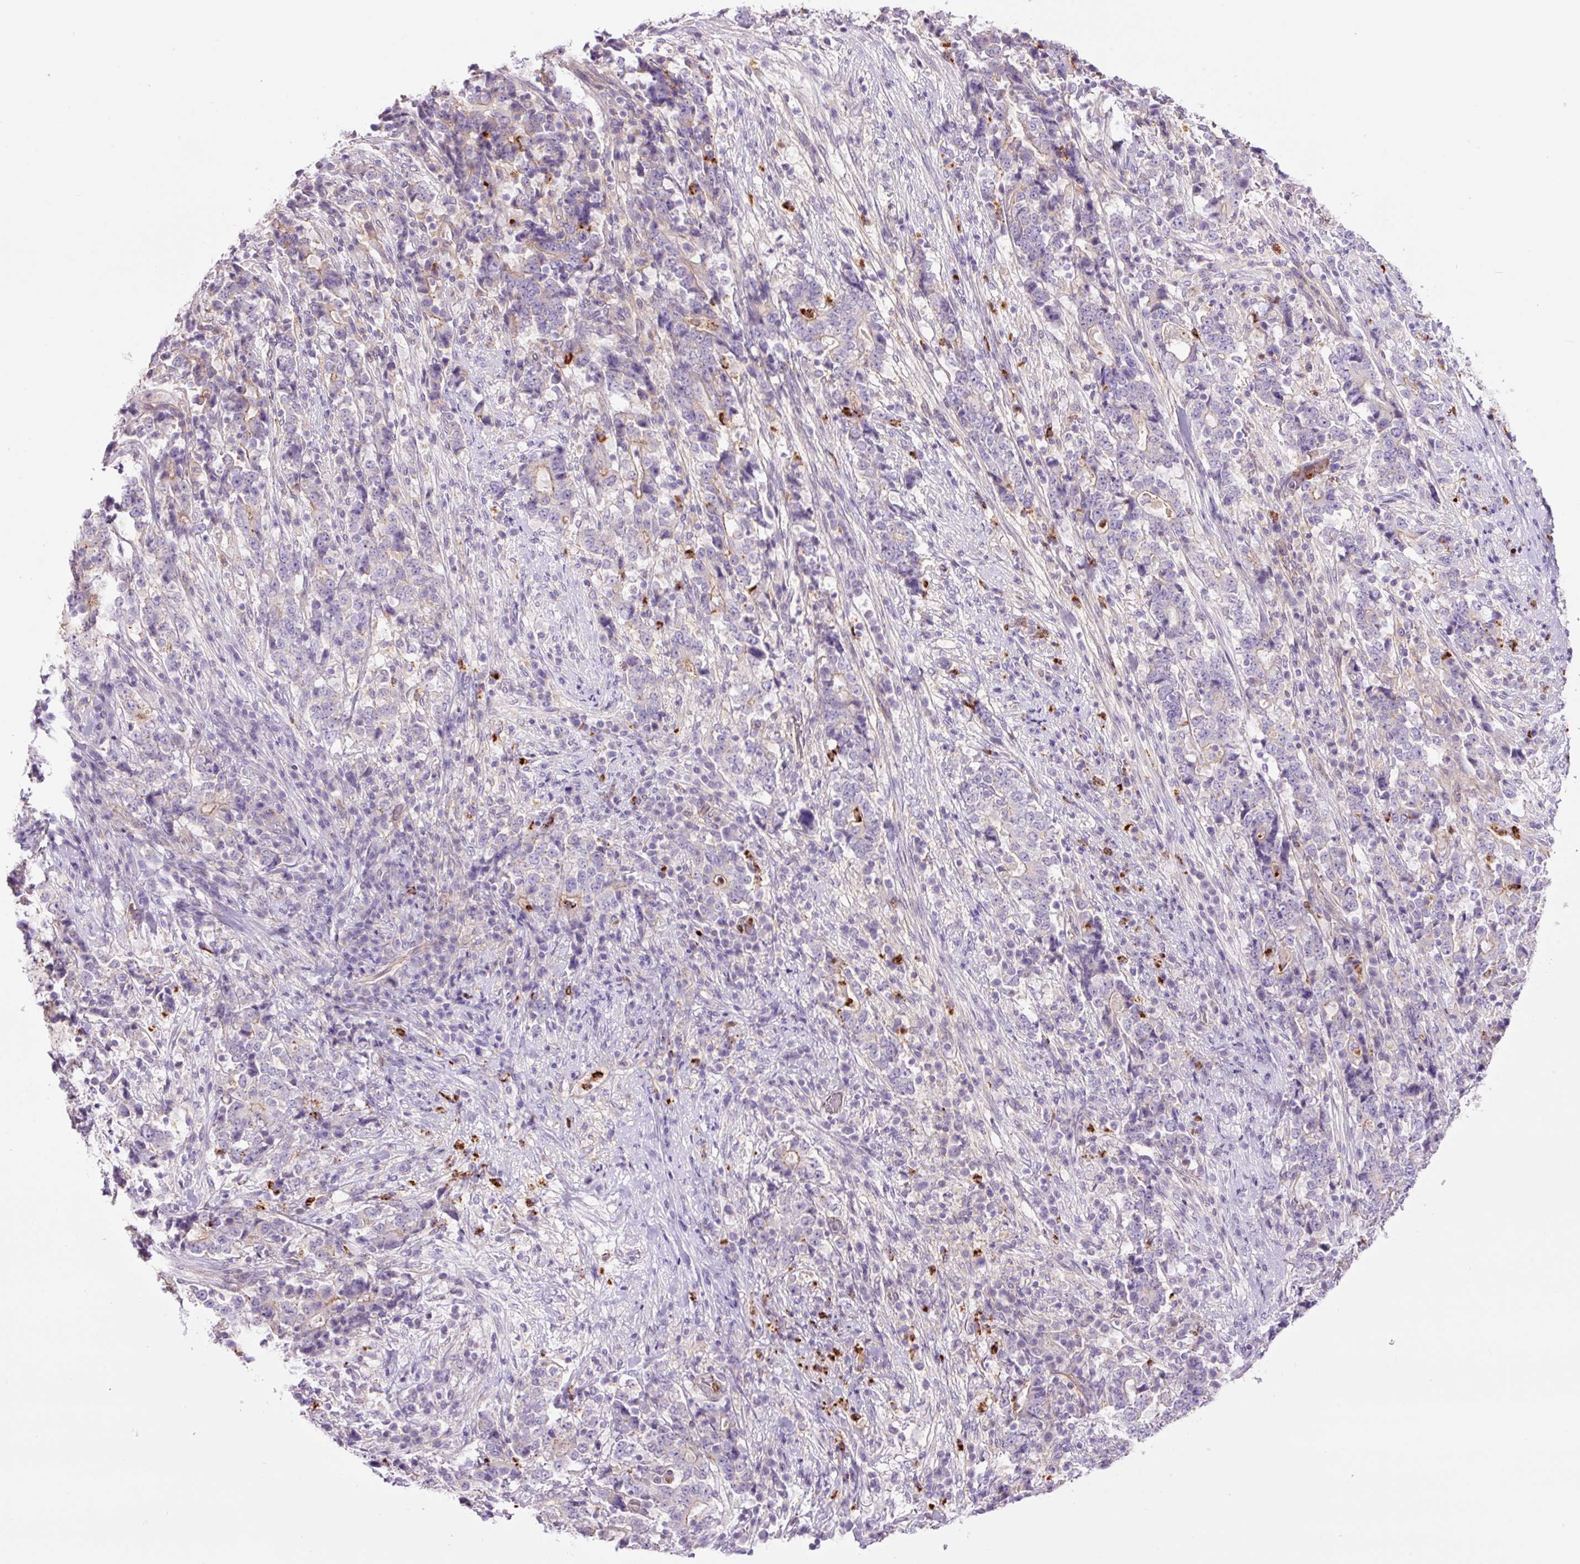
{"staining": {"intensity": "negative", "quantity": "none", "location": "none"}, "tissue": "stomach cancer", "cell_type": "Tumor cells", "image_type": "cancer", "snomed": [{"axis": "morphology", "description": "Normal tissue, NOS"}, {"axis": "morphology", "description": "Adenocarcinoma, NOS"}, {"axis": "topography", "description": "Stomach, upper"}, {"axis": "topography", "description": "Stomach"}], "caption": "This is a image of immunohistochemistry (IHC) staining of adenocarcinoma (stomach), which shows no staining in tumor cells.", "gene": "SH2D6", "patient": {"sex": "male", "age": 59}}